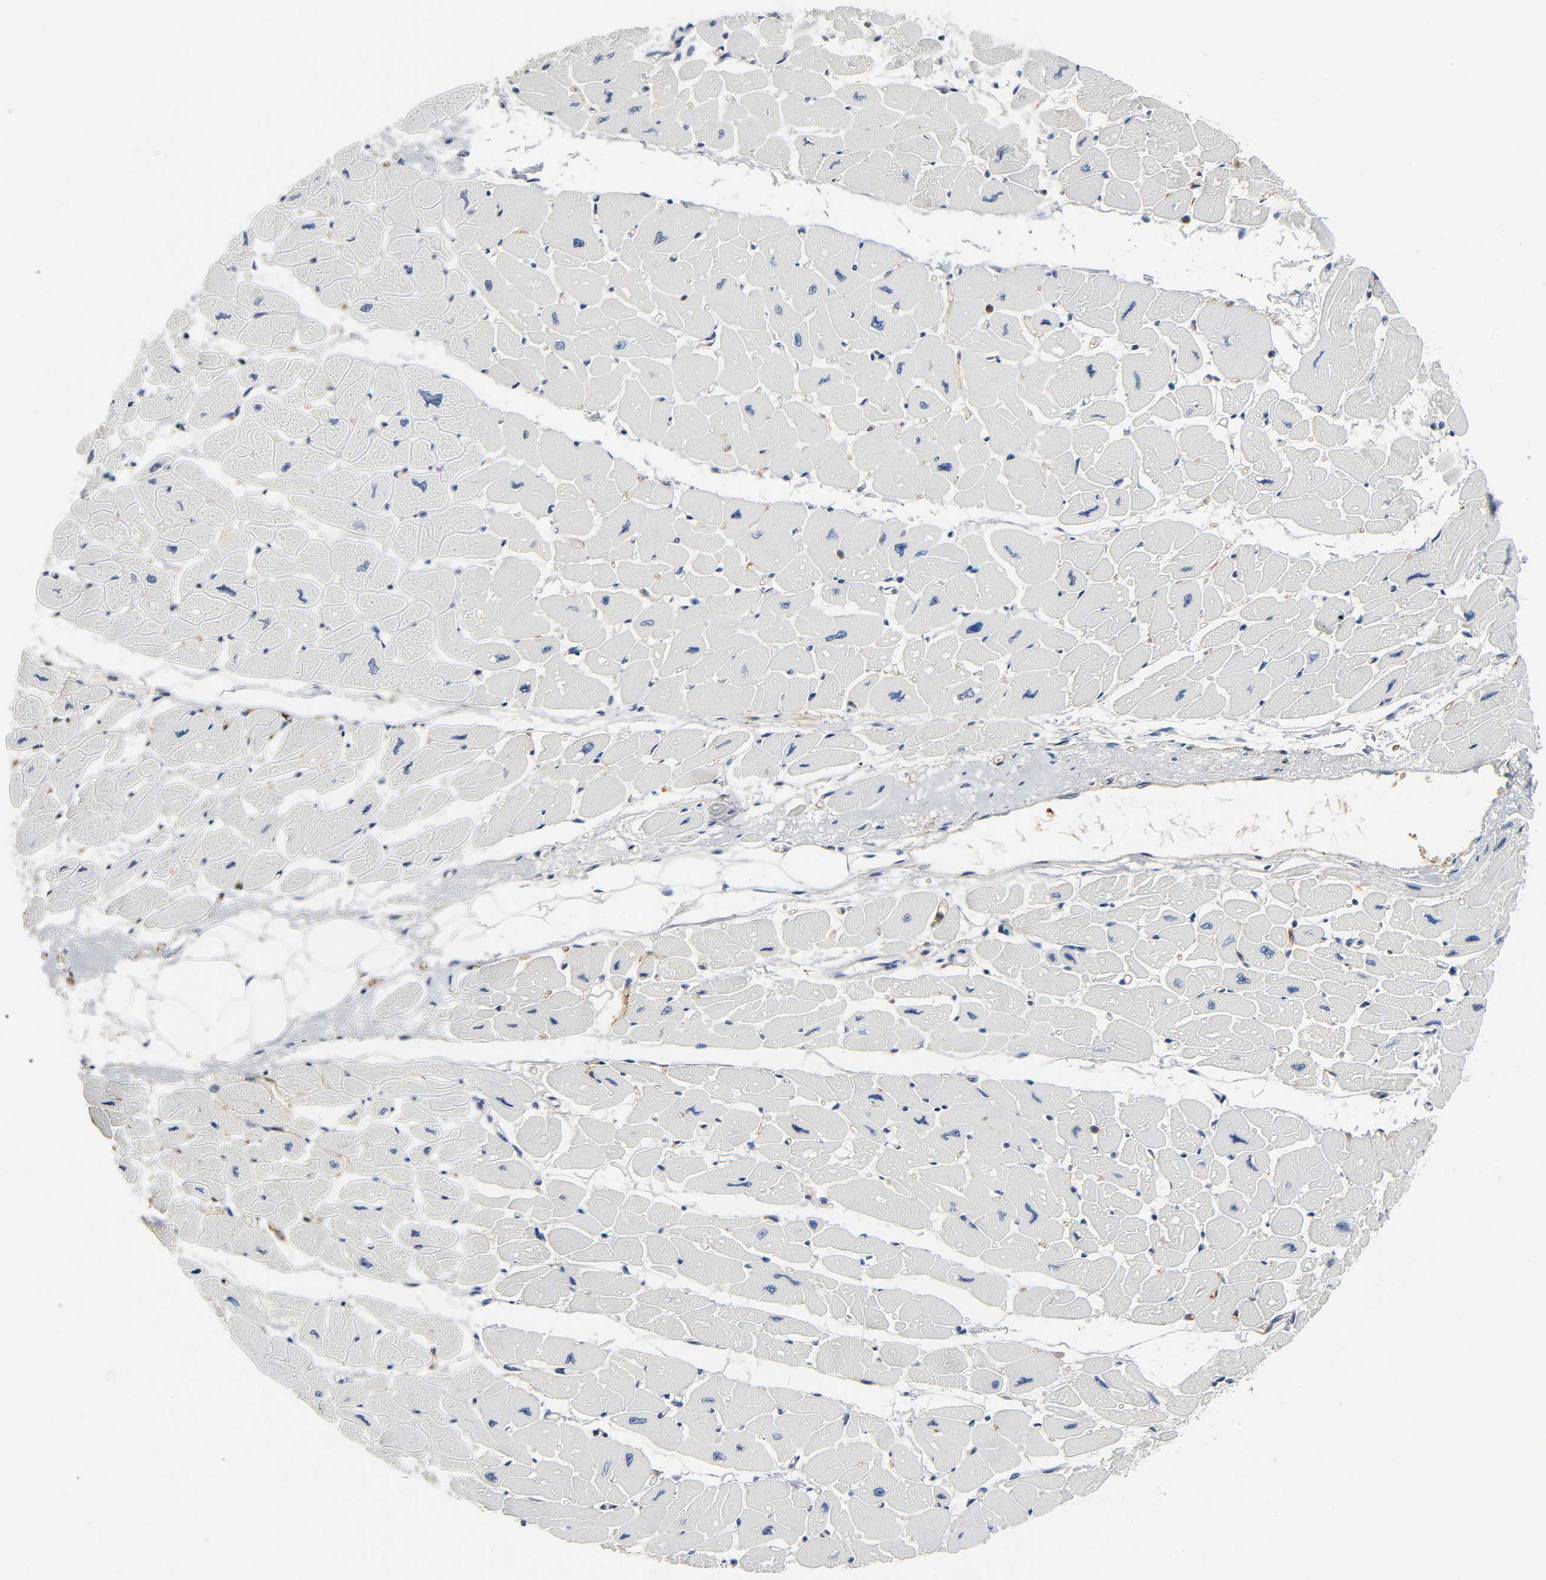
{"staining": {"intensity": "negative", "quantity": "none", "location": "none"}, "tissue": "heart muscle", "cell_type": "Cardiomyocytes", "image_type": "normal", "snomed": [{"axis": "morphology", "description": "Normal tissue, NOS"}, {"axis": "topography", "description": "Heart"}], "caption": "This micrograph is of benign heart muscle stained with immunohistochemistry to label a protein in brown with the nuclei are counter-stained blue. There is no staining in cardiomyocytes. (DAB (3,3'-diaminobenzidine) IHC with hematoxylin counter stain).", "gene": "ANPEP", "patient": {"sex": "female", "age": 54}}